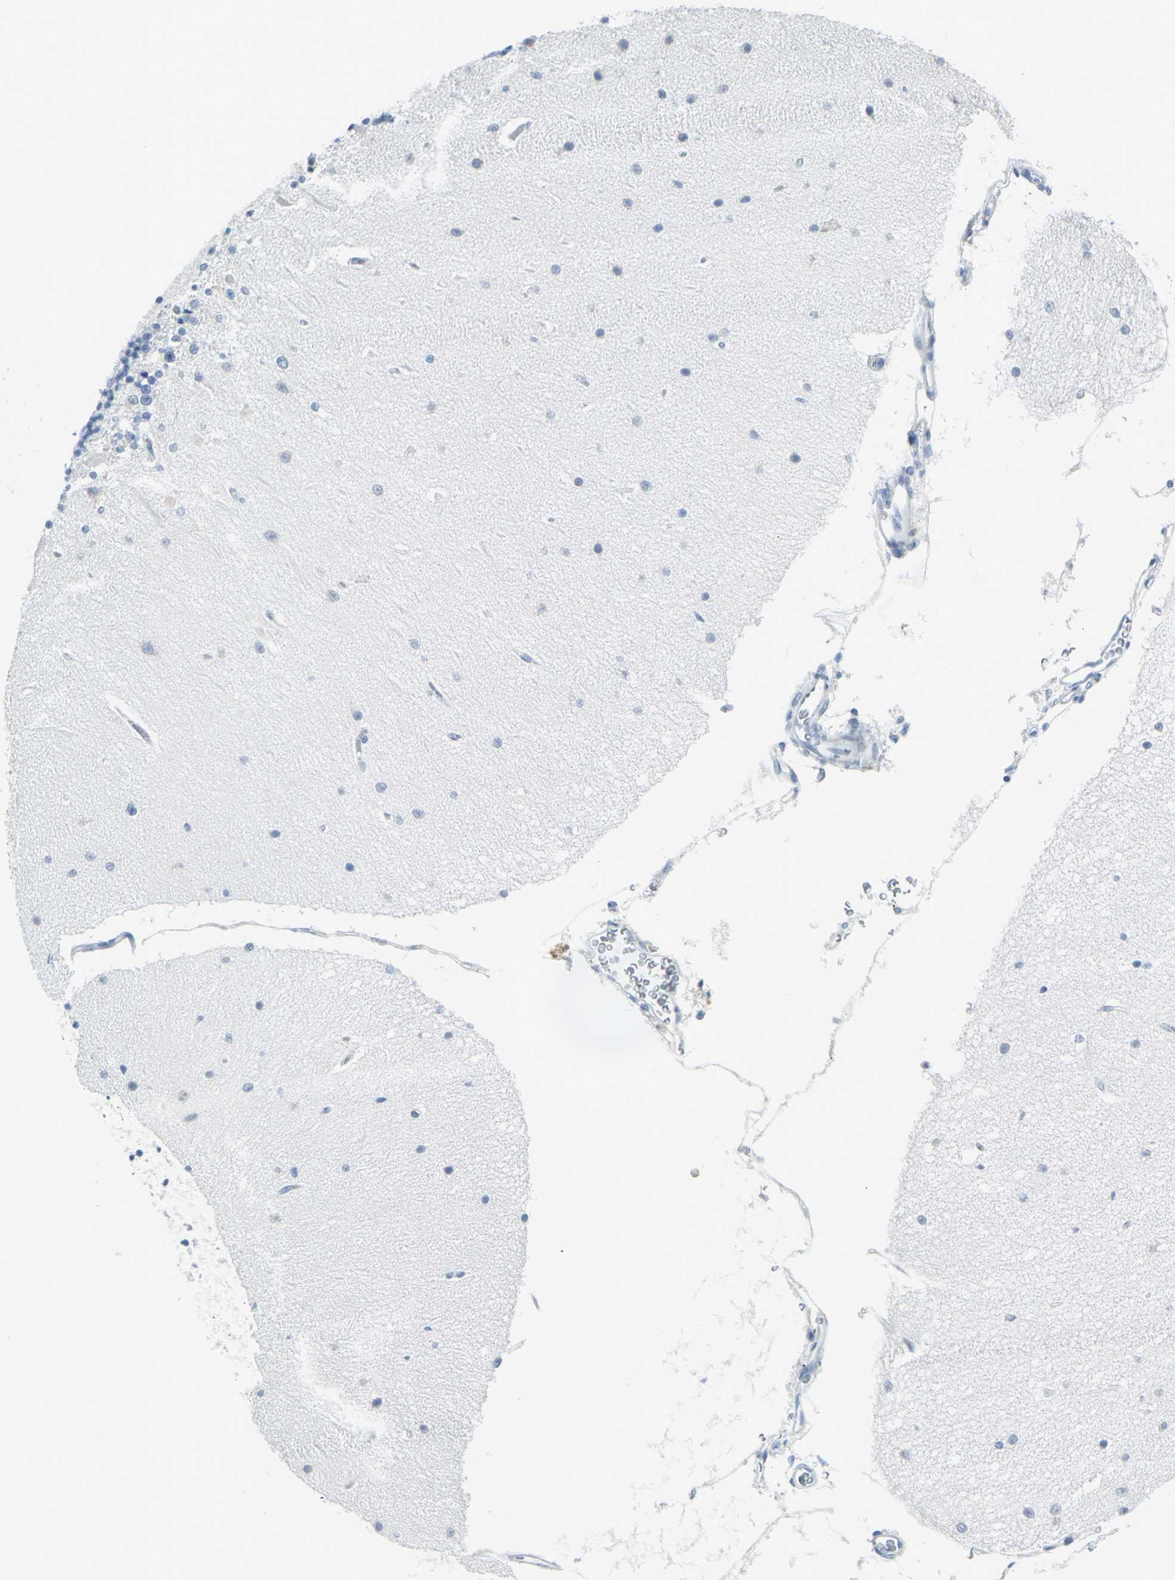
{"staining": {"intensity": "negative", "quantity": "none", "location": "none"}, "tissue": "cerebellum", "cell_type": "Cells in molecular layer", "image_type": "normal", "snomed": [{"axis": "morphology", "description": "Normal tissue, NOS"}, {"axis": "topography", "description": "Cerebellum"}], "caption": "Immunohistochemistry (IHC) micrograph of normal cerebellum stained for a protein (brown), which exhibits no staining in cells in molecular layer. (Brightfield microscopy of DAB IHC at high magnification).", "gene": "DNAI2", "patient": {"sex": "female", "age": 54}}